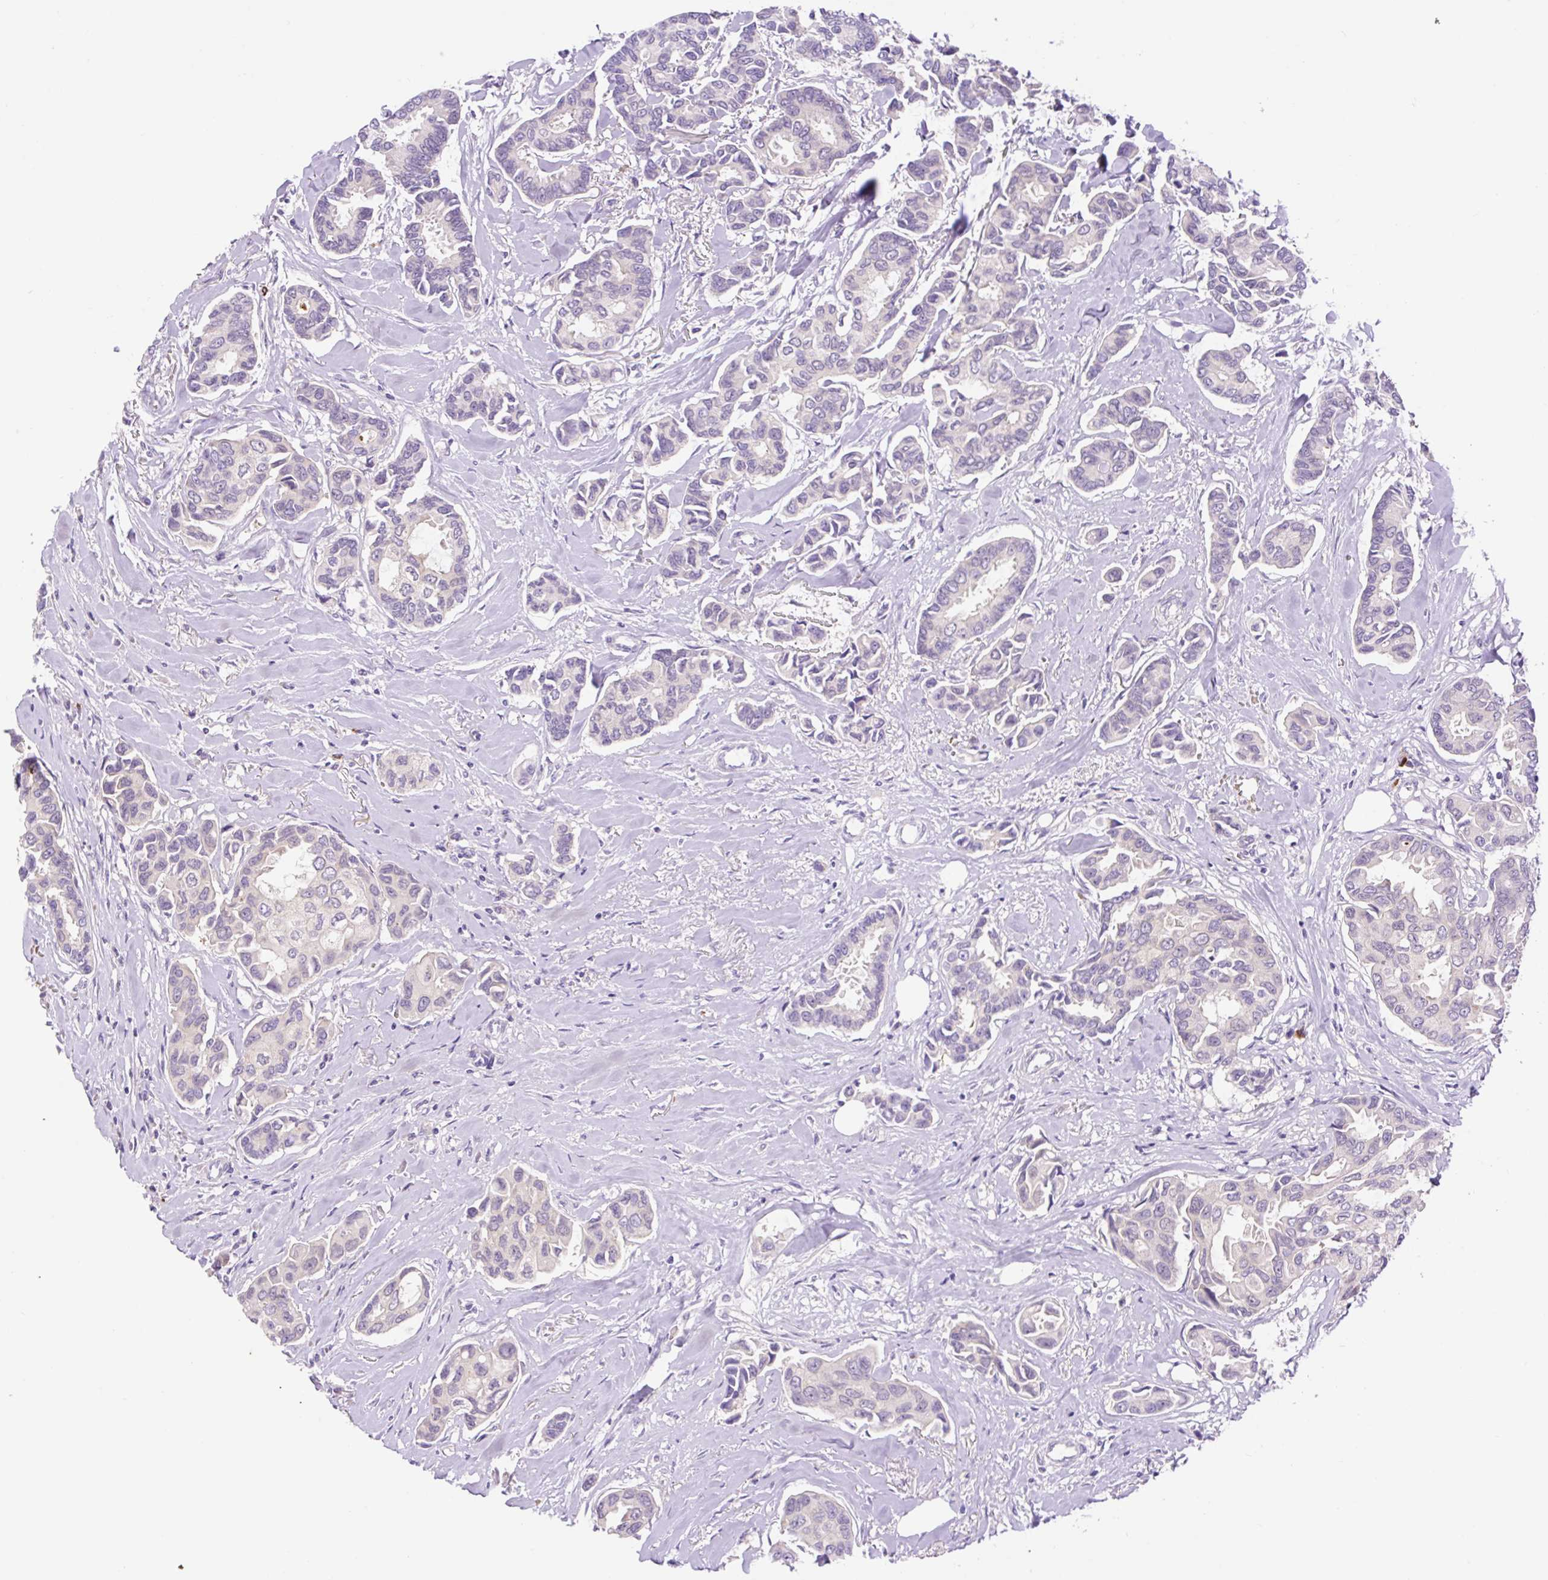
{"staining": {"intensity": "negative", "quantity": "none", "location": "none"}, "tissue": "breast cancer", "cell_type": "Tumor cells", "image_type": "cancer", "snomed": [{"axis": "morphology", "description": "Duct carcinoma"}, {"axis": "topography", "description": "Breast"}], "caption": "IHC image of human breast cancer stained for a protein (brown), which exhibits no positivity in tumor cells. (Stains: DAB (3,3'-diaminobenzidine) immunohistochemistry with hematoxylin counter stain, Microscopy: brightfield microscopy at high magnification).", "gene": "LHFPL5", "patient": {"sex": "female", "age": 73}}